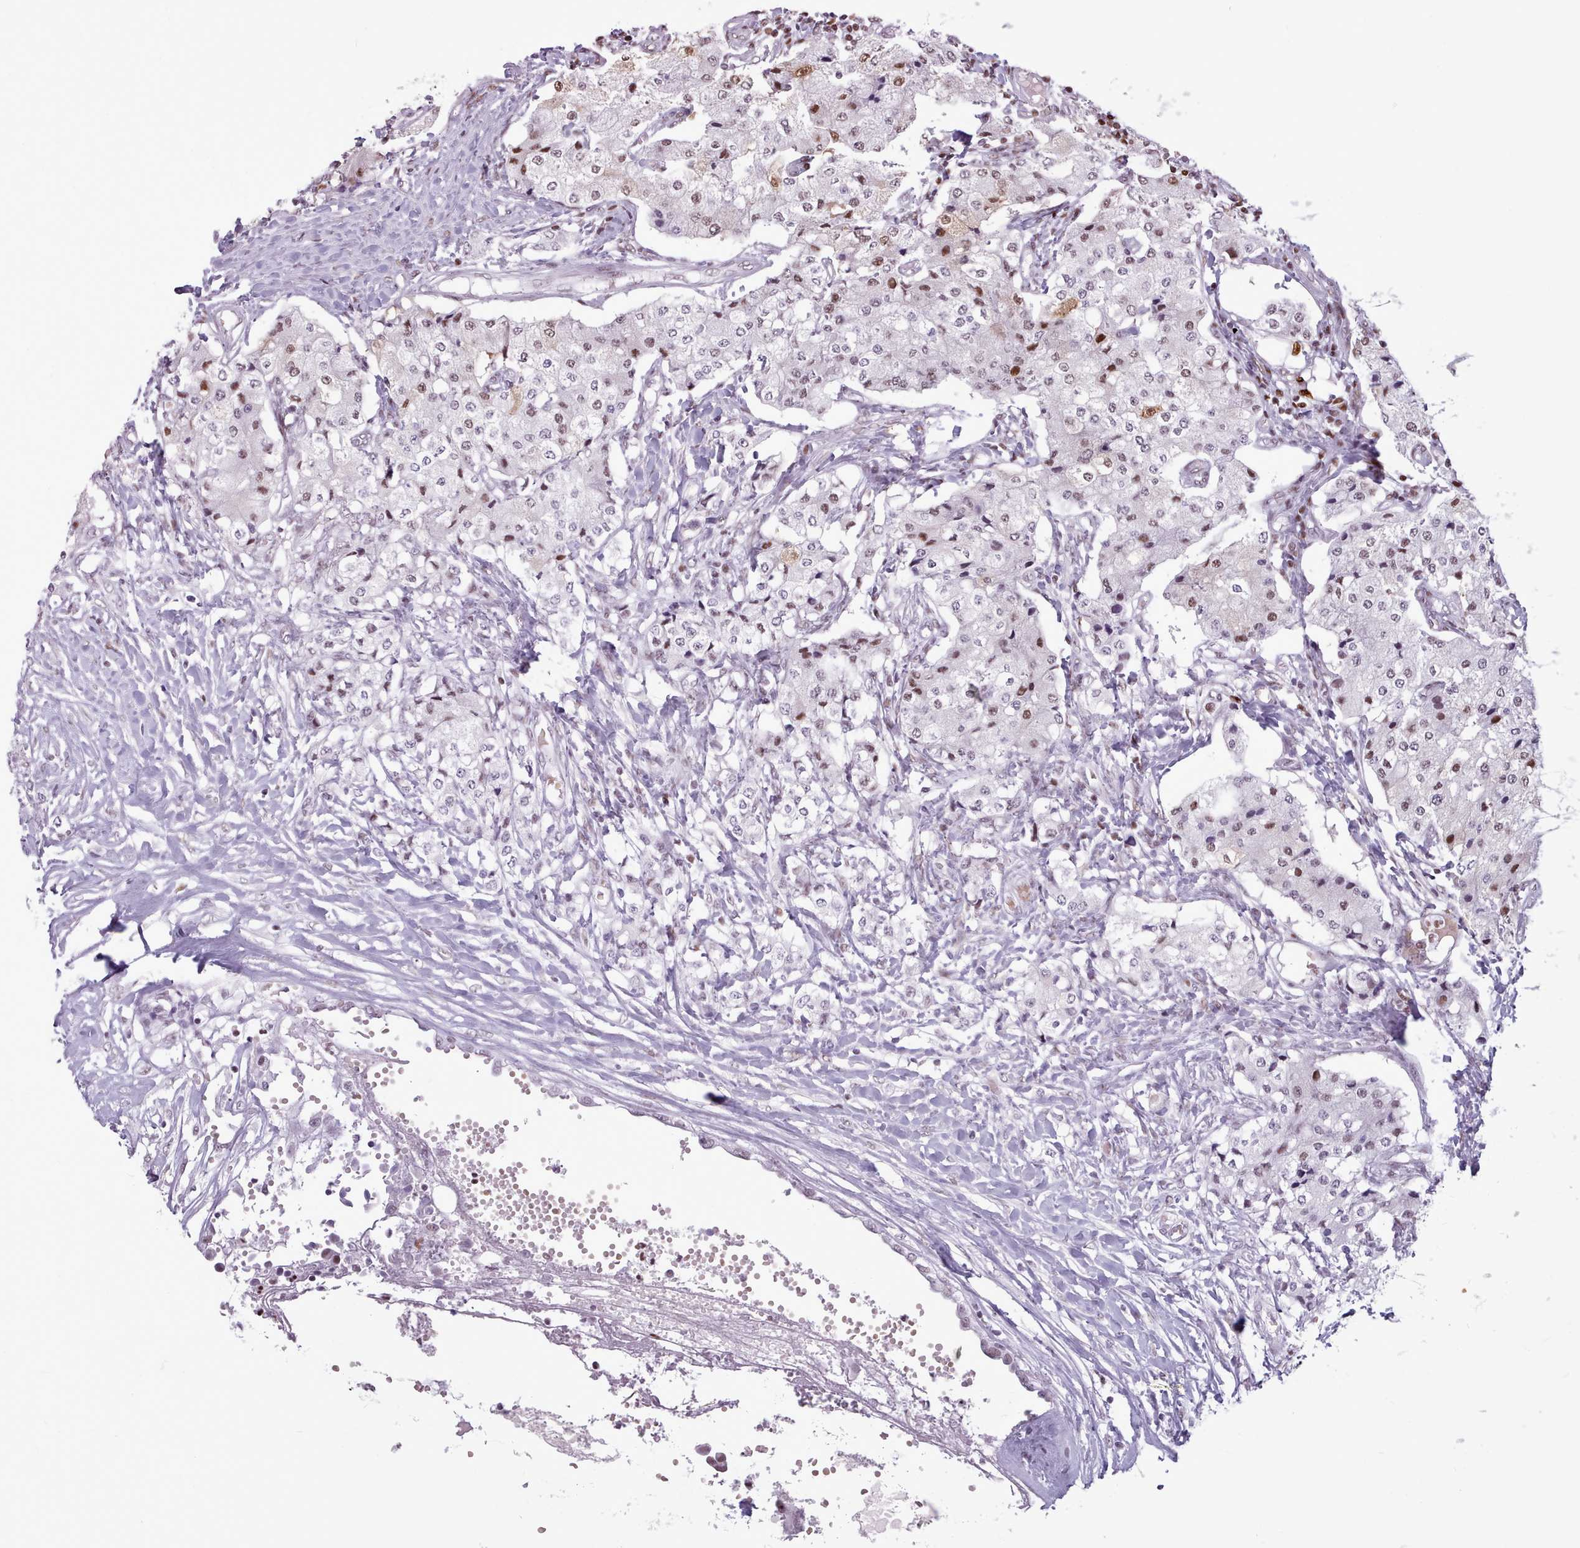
{"staining": {"intensity": "moderate", "quantity": "25%-75%", "location": "nuclear"}, "tissue": "carcinoid", "cell_type": "Tumor cells", "image_type": "cancer", "snomed": [{"axis": "morphology", "description": "Carcinoid, malignant, NOS"}, {"axis": "topography", "description": "Colon"}], "caption": "IHC of human malignant carcinoid shows medium levels of moderate nuclear positivity in approximately 25%-75% of tumor cells.", "gene": "SRSF4", "patient": {"sex": "female", "age": 52}}